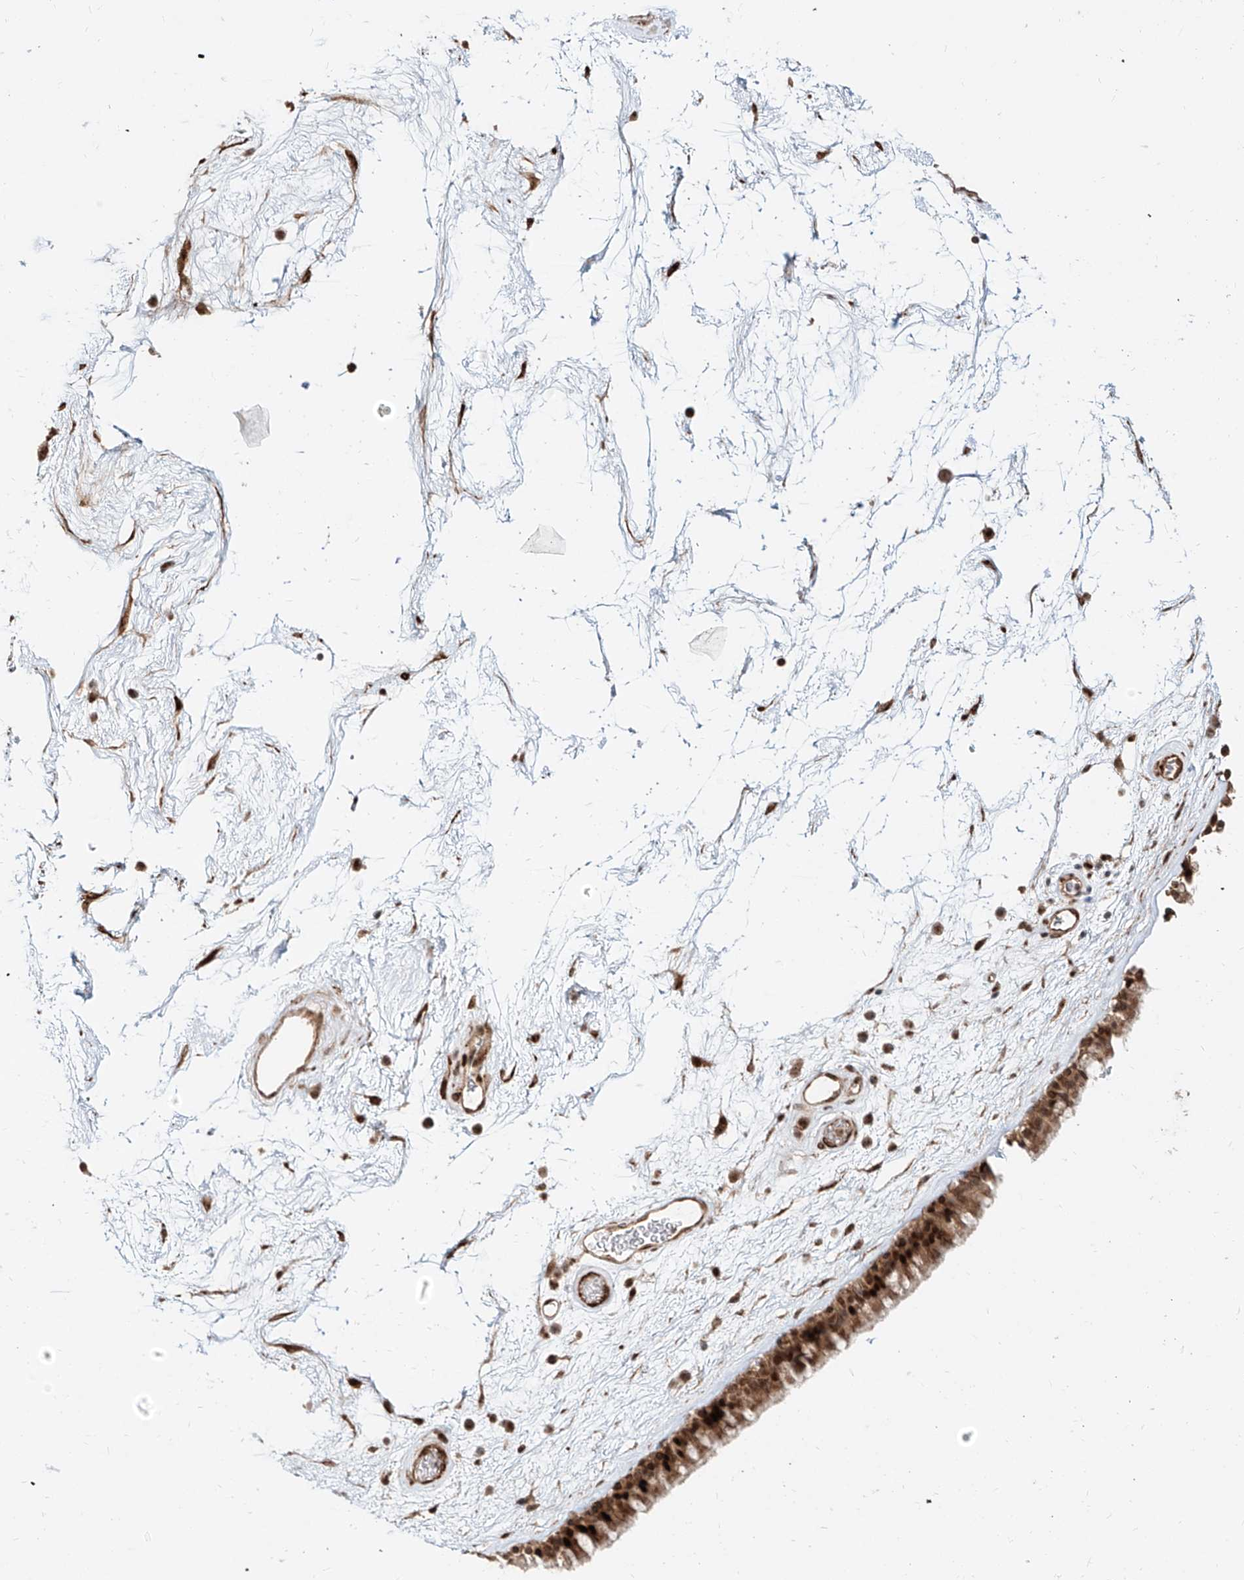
{"staining": {"intensity": "moderate", "quantity": ">75%", "location": "cytoplasmic/membranous,nuclear"}, "tissue": "nasopharynx", "cell_type": "Respiratory epithelial cells", "image_type": "normal", "snomed": [{"axis": "morphology", "description": "Normal tissue, NOS"}, {"axis": "morphology", "description": "Inflammation, NOS"}, {"axis": "topography", "description": "Nasopharynx"}], "caption": "The micrograph displays immunohistochemical staining of unremarkable nasopharynx. There is moderate cytoplasmic/membranous,nuclear positivity is seen in approximately >75% of respiratory epithelial cells. The staining is performed using DAB brown chromogen to label protein expression. The nuclei are counter-stained blue using hematoxylin.", "gene": "ZNF710", "patient": {"sex": "male", "age": 48}}